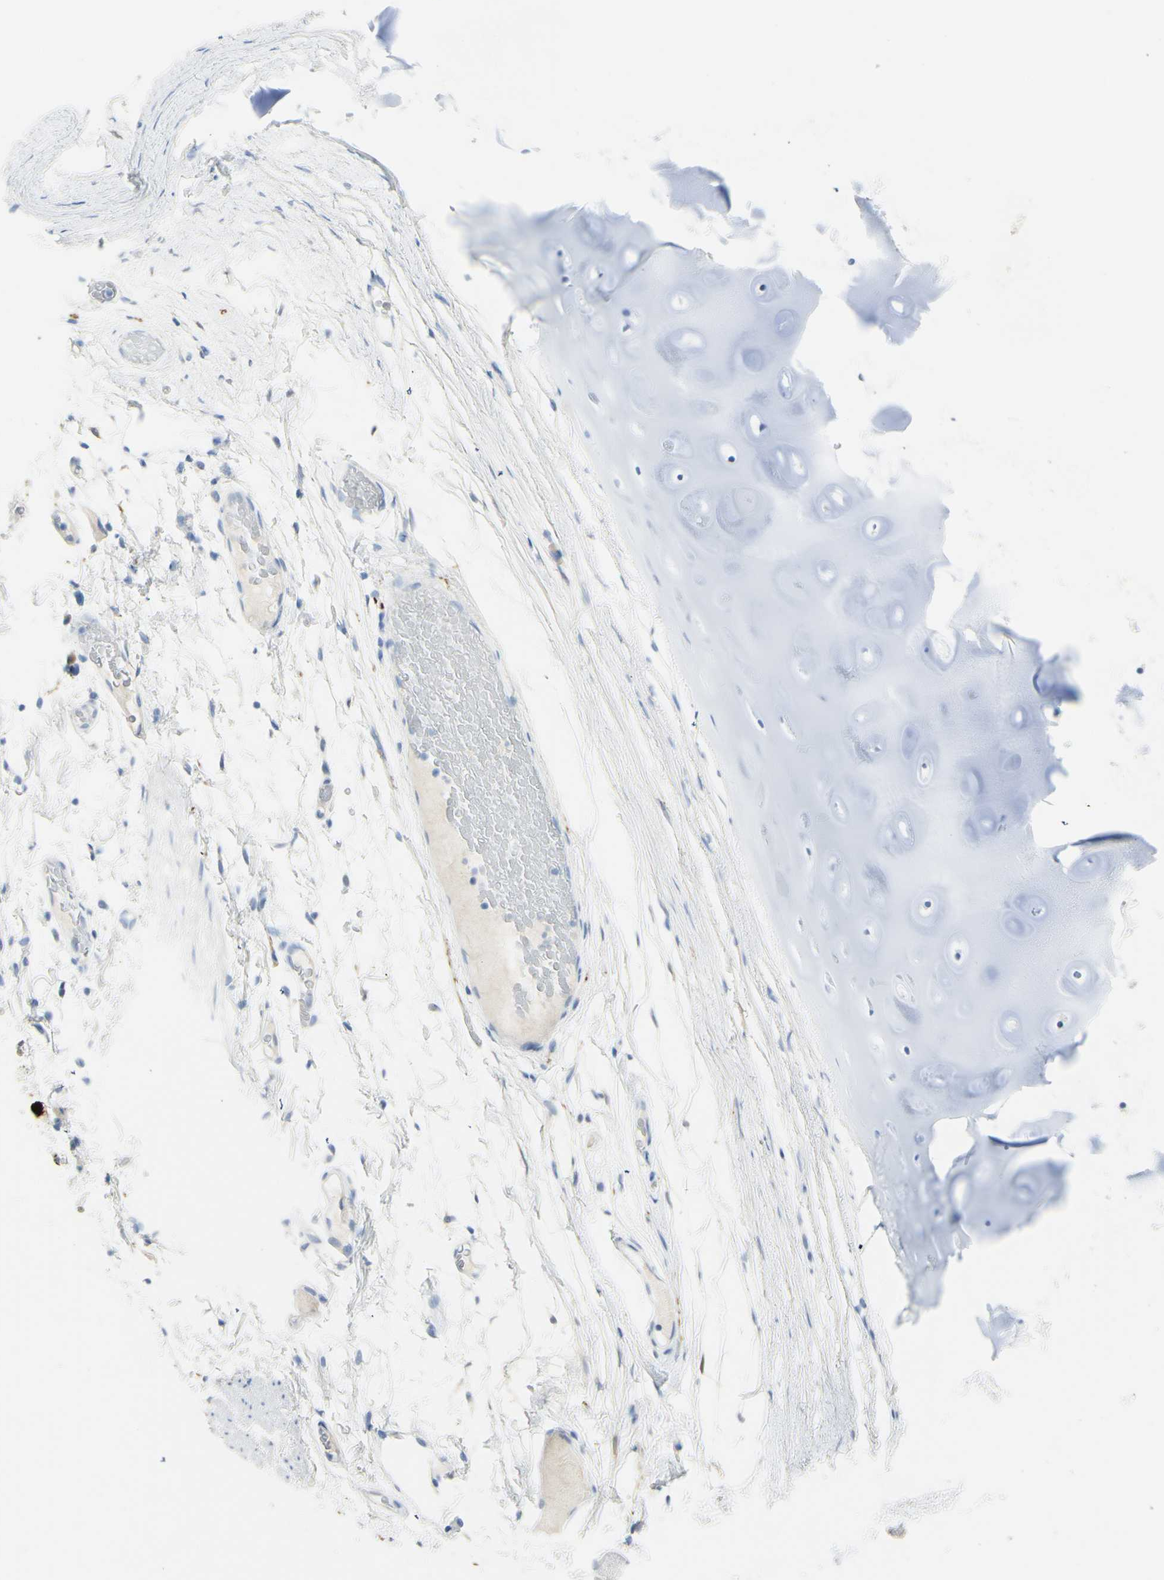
{"staining": {"intensity": "negative", "quantity": "none", "location": "none"}, "tissue": "adipose tissue", "cell_type": "Adipocytes", "image_type": "normal", "snomed": [{"axis": "morphology", "description": "Normal tissue, NOS"}, {"axis": "topography", "description": "Bronchus"}], "caption": "DAB immunohistochemical staining of benign human adipose tissue demonstrates no significant expression in adipocytes. (Stains: DAB (3,3'-diaminobenzidine) immunohistochemistry (IHC) with hematoxylin counter stain, Microscopy: brightfield microscopy at high magnification).", "gene": "TSPAN1", "patient": {"sex": "female", "age": 73}}